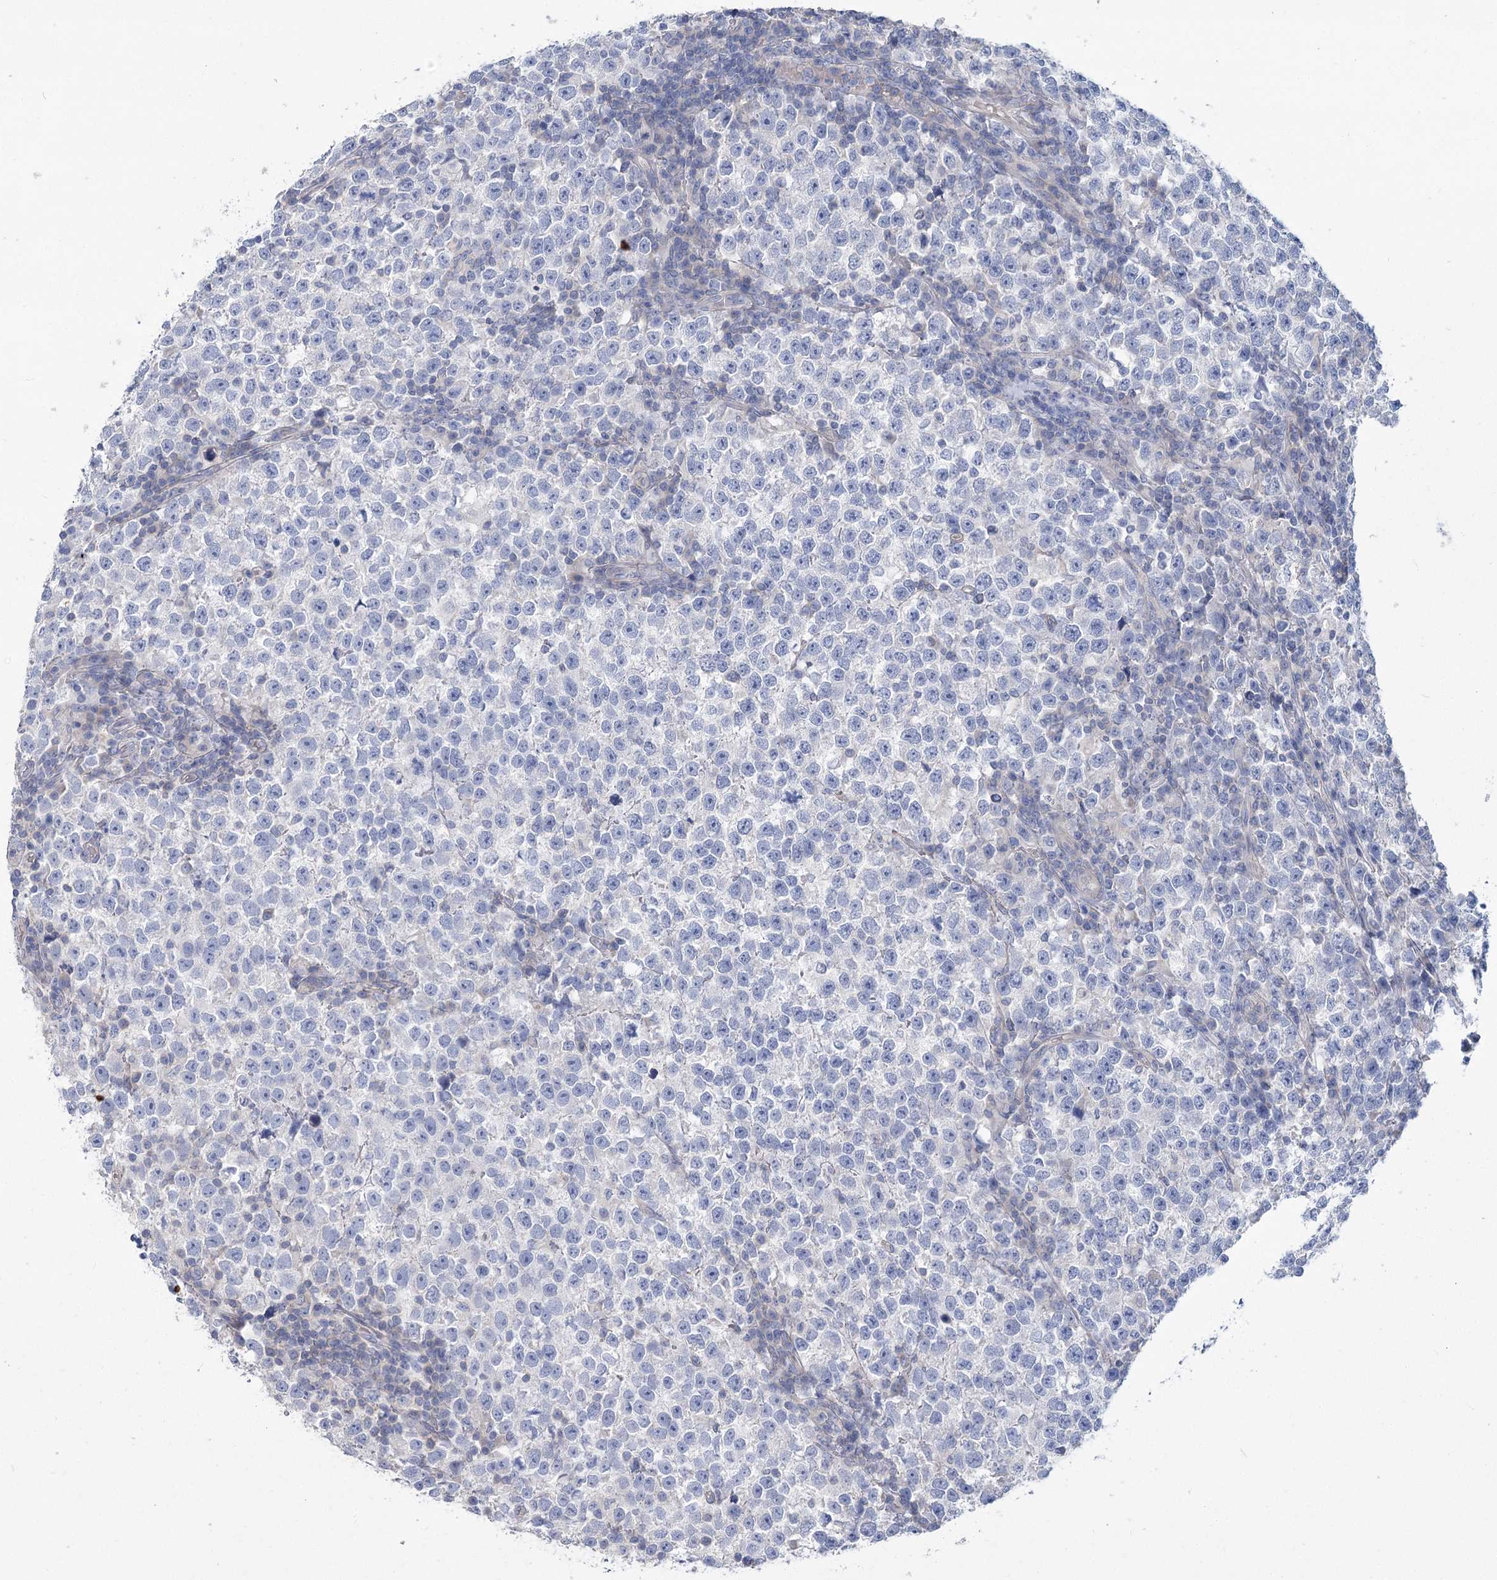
{"staining": {"intensity": "negative", "quantity": "none", "location": "none"}, "tissue": "testis cancer", "cell_type": "Tumor cells", "image_type": "cancer", "snomed": [{"axis": "morphology", "description": "Normal tissue, NOS"}, {"axis": "morphology", "description": "Seminoma, NOS"}, {"axis": "topography", "description": "Testis"}], "caption": "Tumor cells are negative for brown protein staining in testis cancer (seminoma).", "gene": "SLC9A3", "patient": {"sex": "male", "age": 43}}